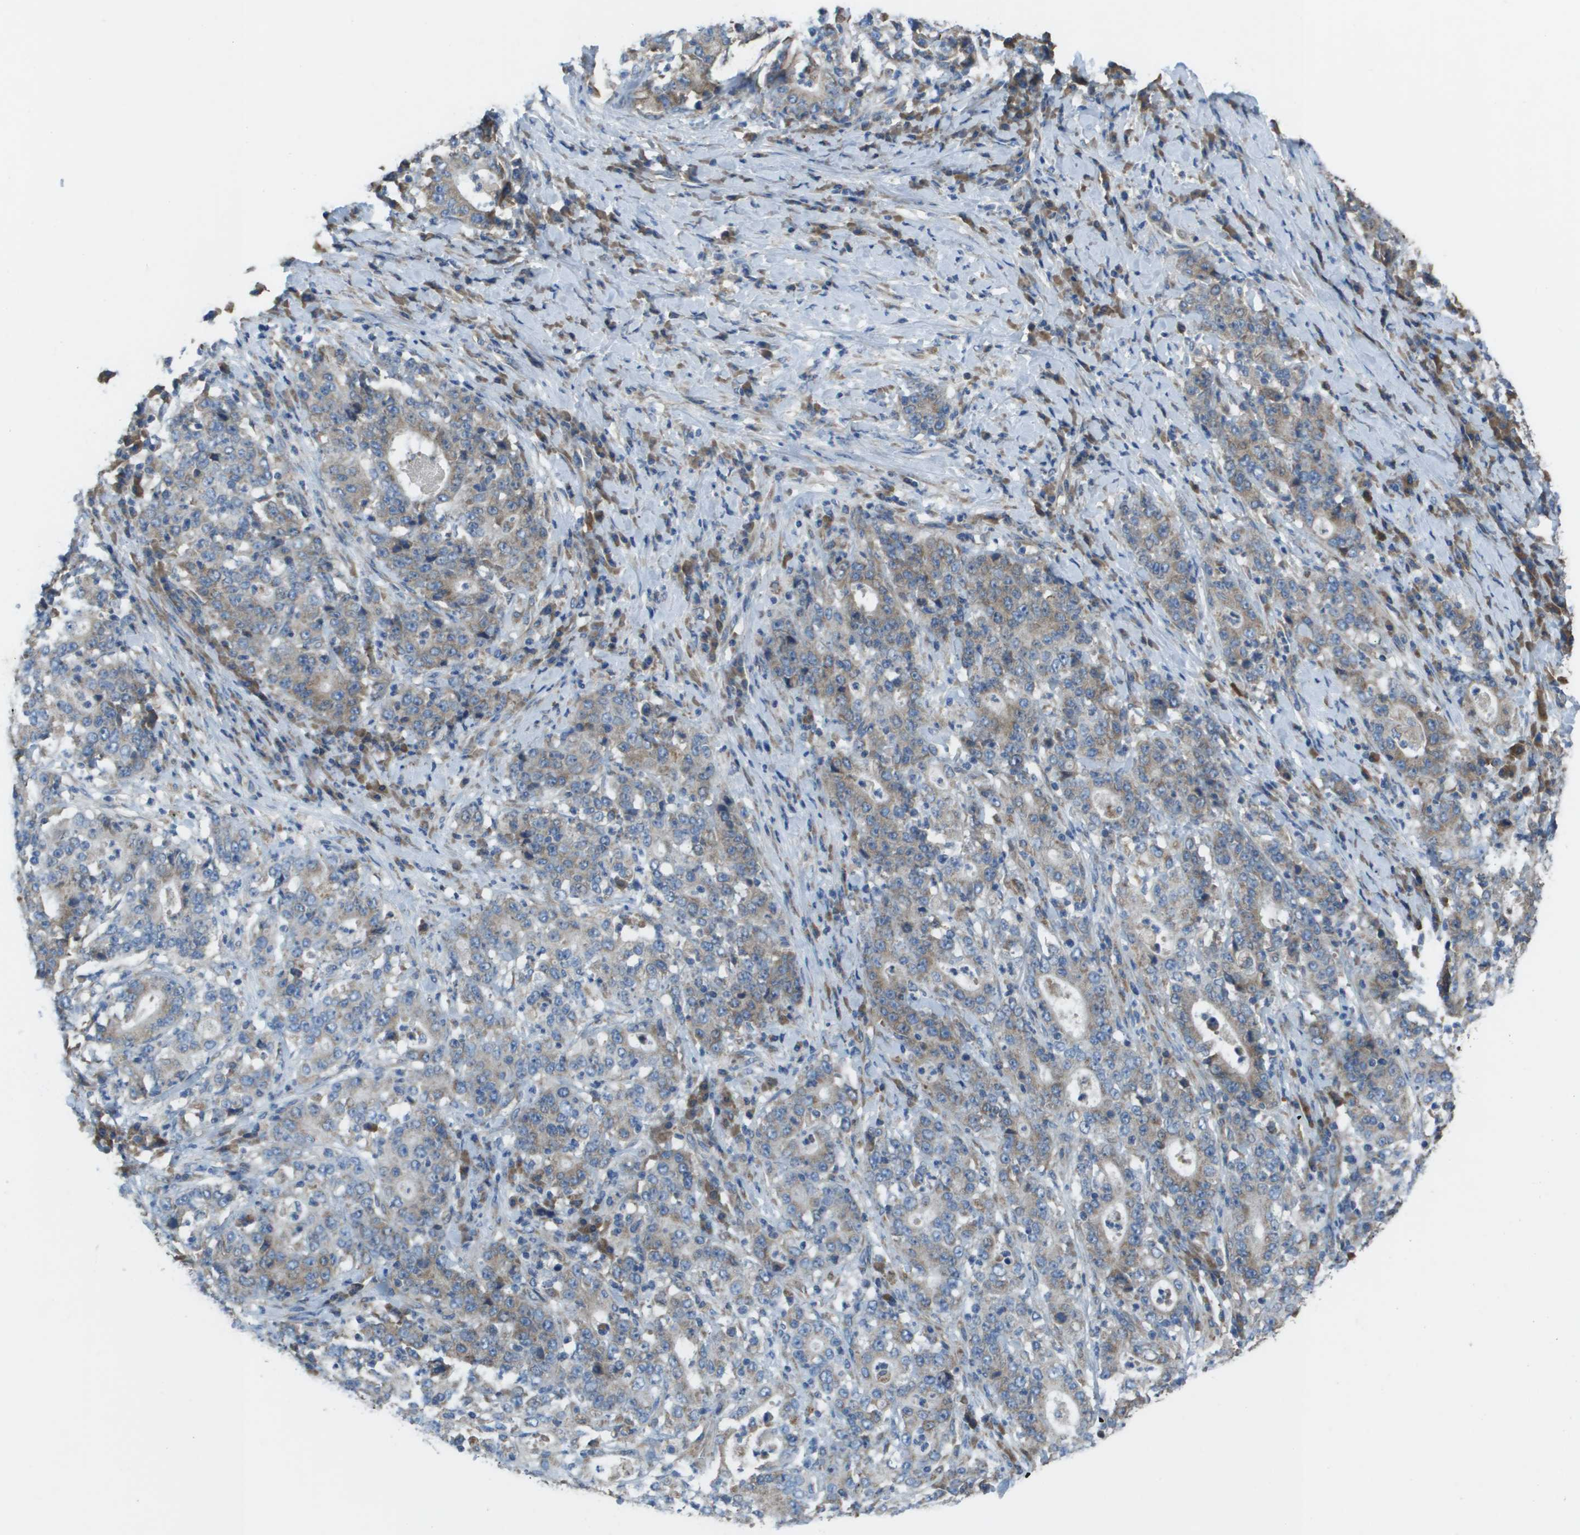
{"staining": {"intensity": "weak", "quantity": ">75%", "location": "cytoplasmic/membranous"}, "tissue": "stomach cancer", "cell_type": "Tumor cells", "image_type": "cancer", "snomed": [{"axis": "morphology", "description": "Normal tissue, NOS"}, {"axis": "morphology", "description": "Adenocarcinoma, NOS"}, {"axis": "topography", "description": "Stomach, upper"}, {"axis": "topography", "description": "Stomach"}], "caption": "Immunohistochemical staining of stomach adenocarcinoma shows low levels of weak cytoplasmic/membranous protein staining in approximately >75% of tumor cells.", "gene": "CLCN2", "patient": {"sex": "male", "age": 59}}